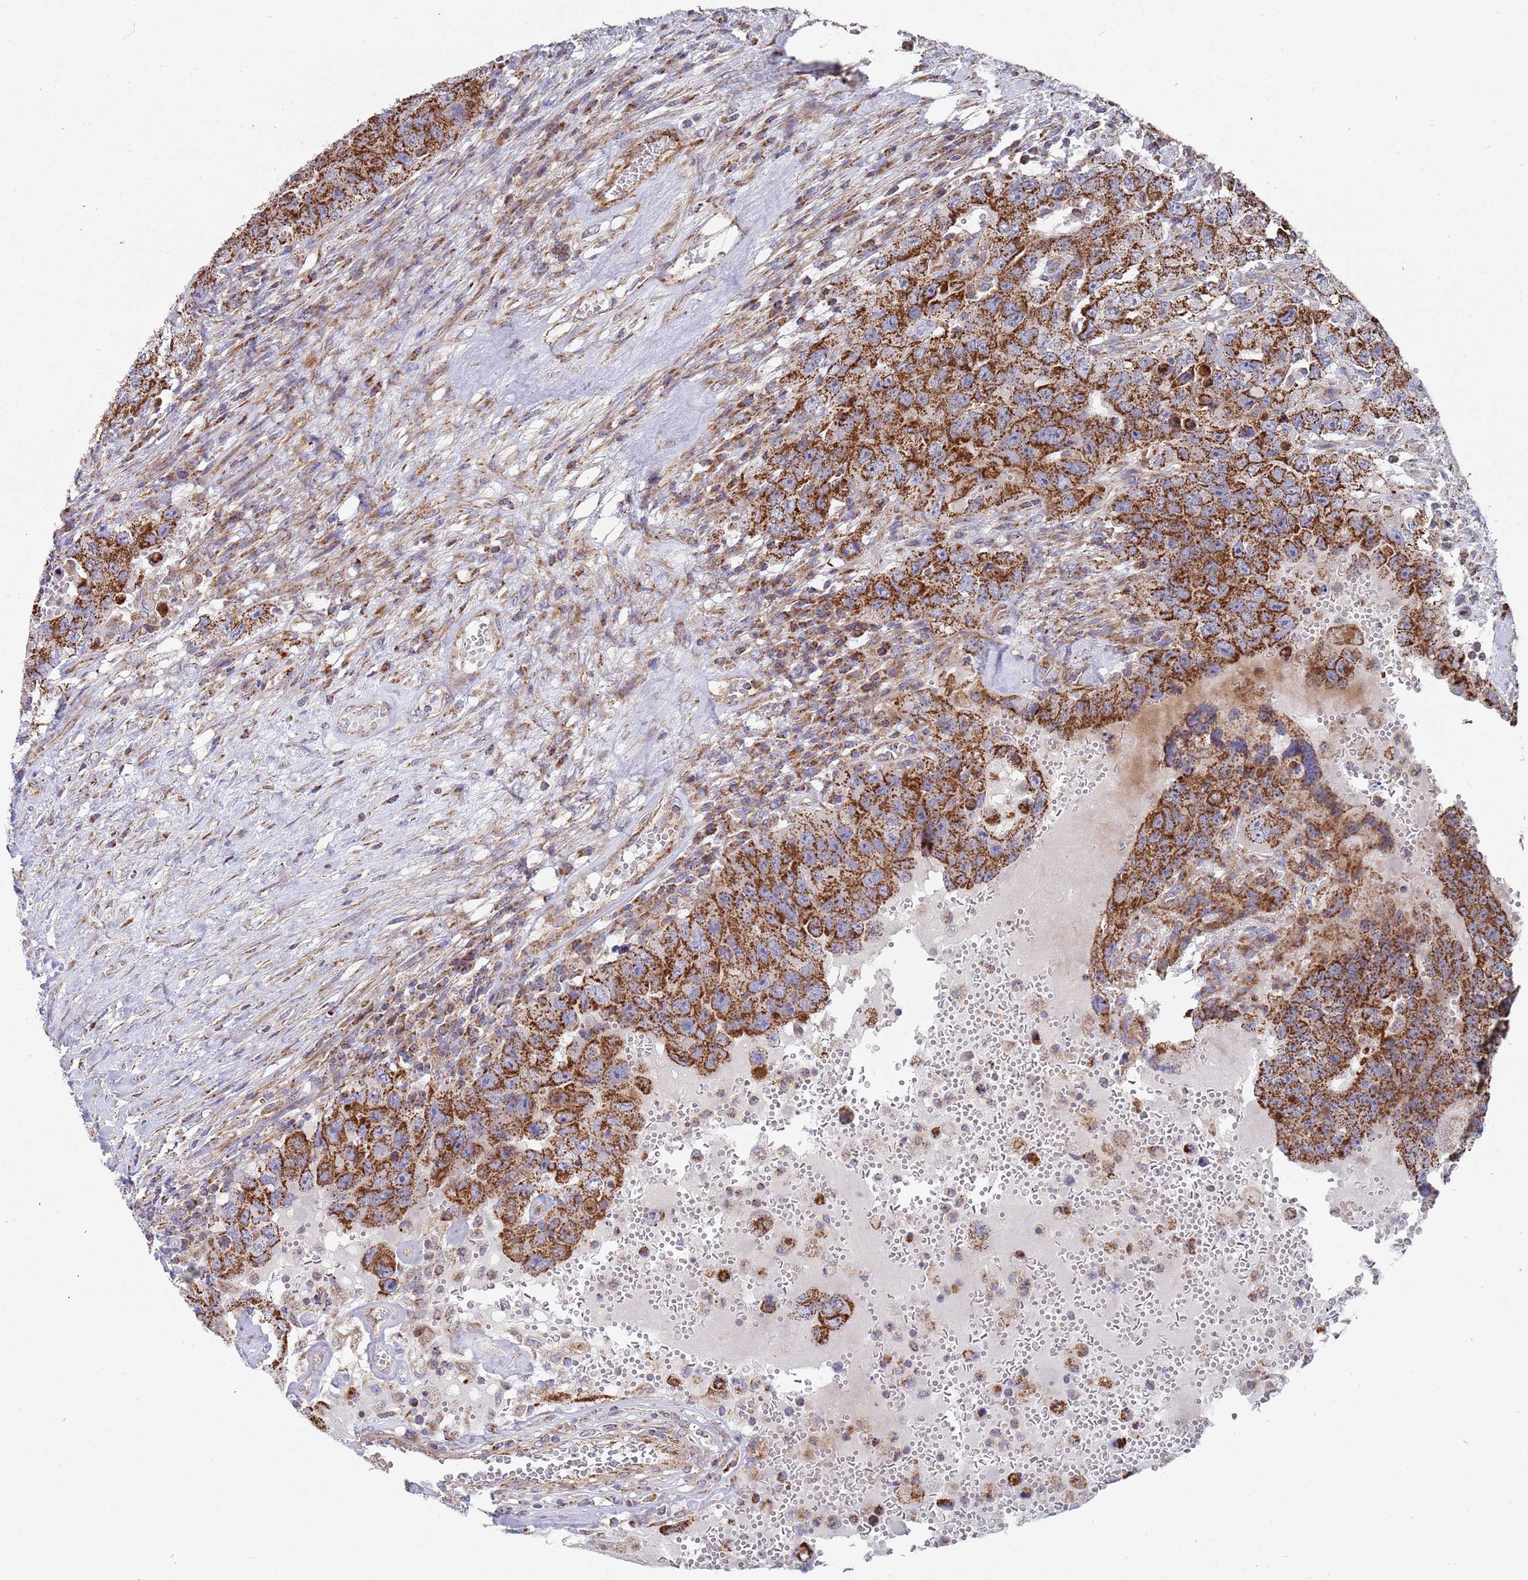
{"staining": {"intensity": "strong", "quantity": ">75%", "location": "cytoplasmic/membranous"}, "tissue": "testis cancer", "cell_type": "Tumor cells", "image_type": "cancer", "snomed": [{"axis": "morphology", "description": "Carcinoma, Embryonal, NOS"}, {"axis": "topography", "description": "Testis"}], "caption": "About >75% of tumor cells in human embryonal carcinoma (testis) reveal strong cytoplasmic/membranous protein expression as visualized by brown immunohistochemical staining.", "gene": "WDFY3", "patient": {"sex": "male", "age": 26}}